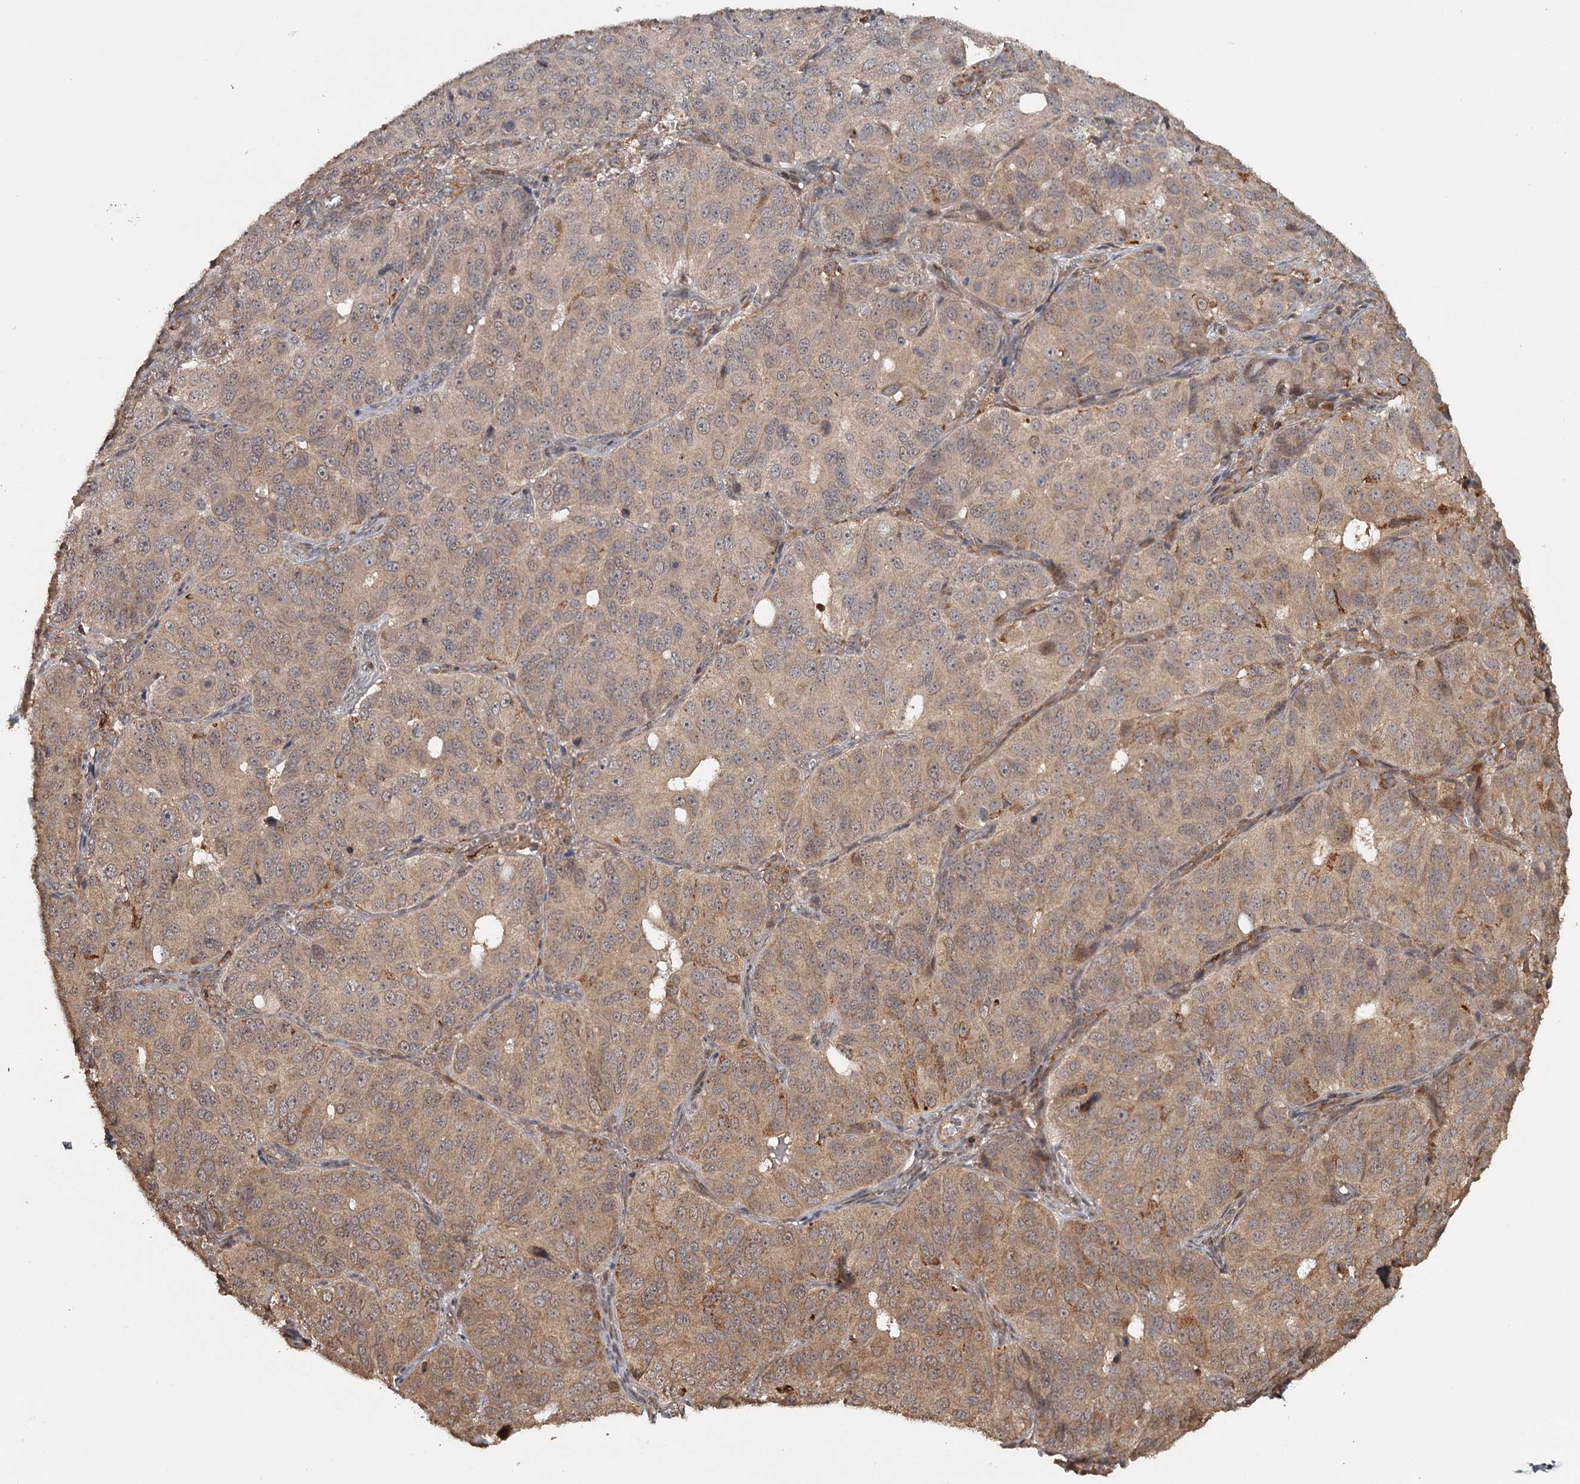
{"staining": {"intensity": "moderate", "quantity": ">75%", "location": "cytoplasmic/membranous"}, "tissue": "ovarian cancer", "cell_type": "Tumor cells", "image_type": "cancer", "snomed": [{"axis": "morphology", "description": "Carcinoma, endometroid"}, {"axis": "topography", "description": "Ovary"}], "caption": "Human ovarian endometroid carcinoma stained for a protein (brown) shows moderate cytoplasmic/membranous positive expression in approximately >75% of tumor cells.", "gene": "FAXC", "patient": {"sex": "female", "age": 51}}